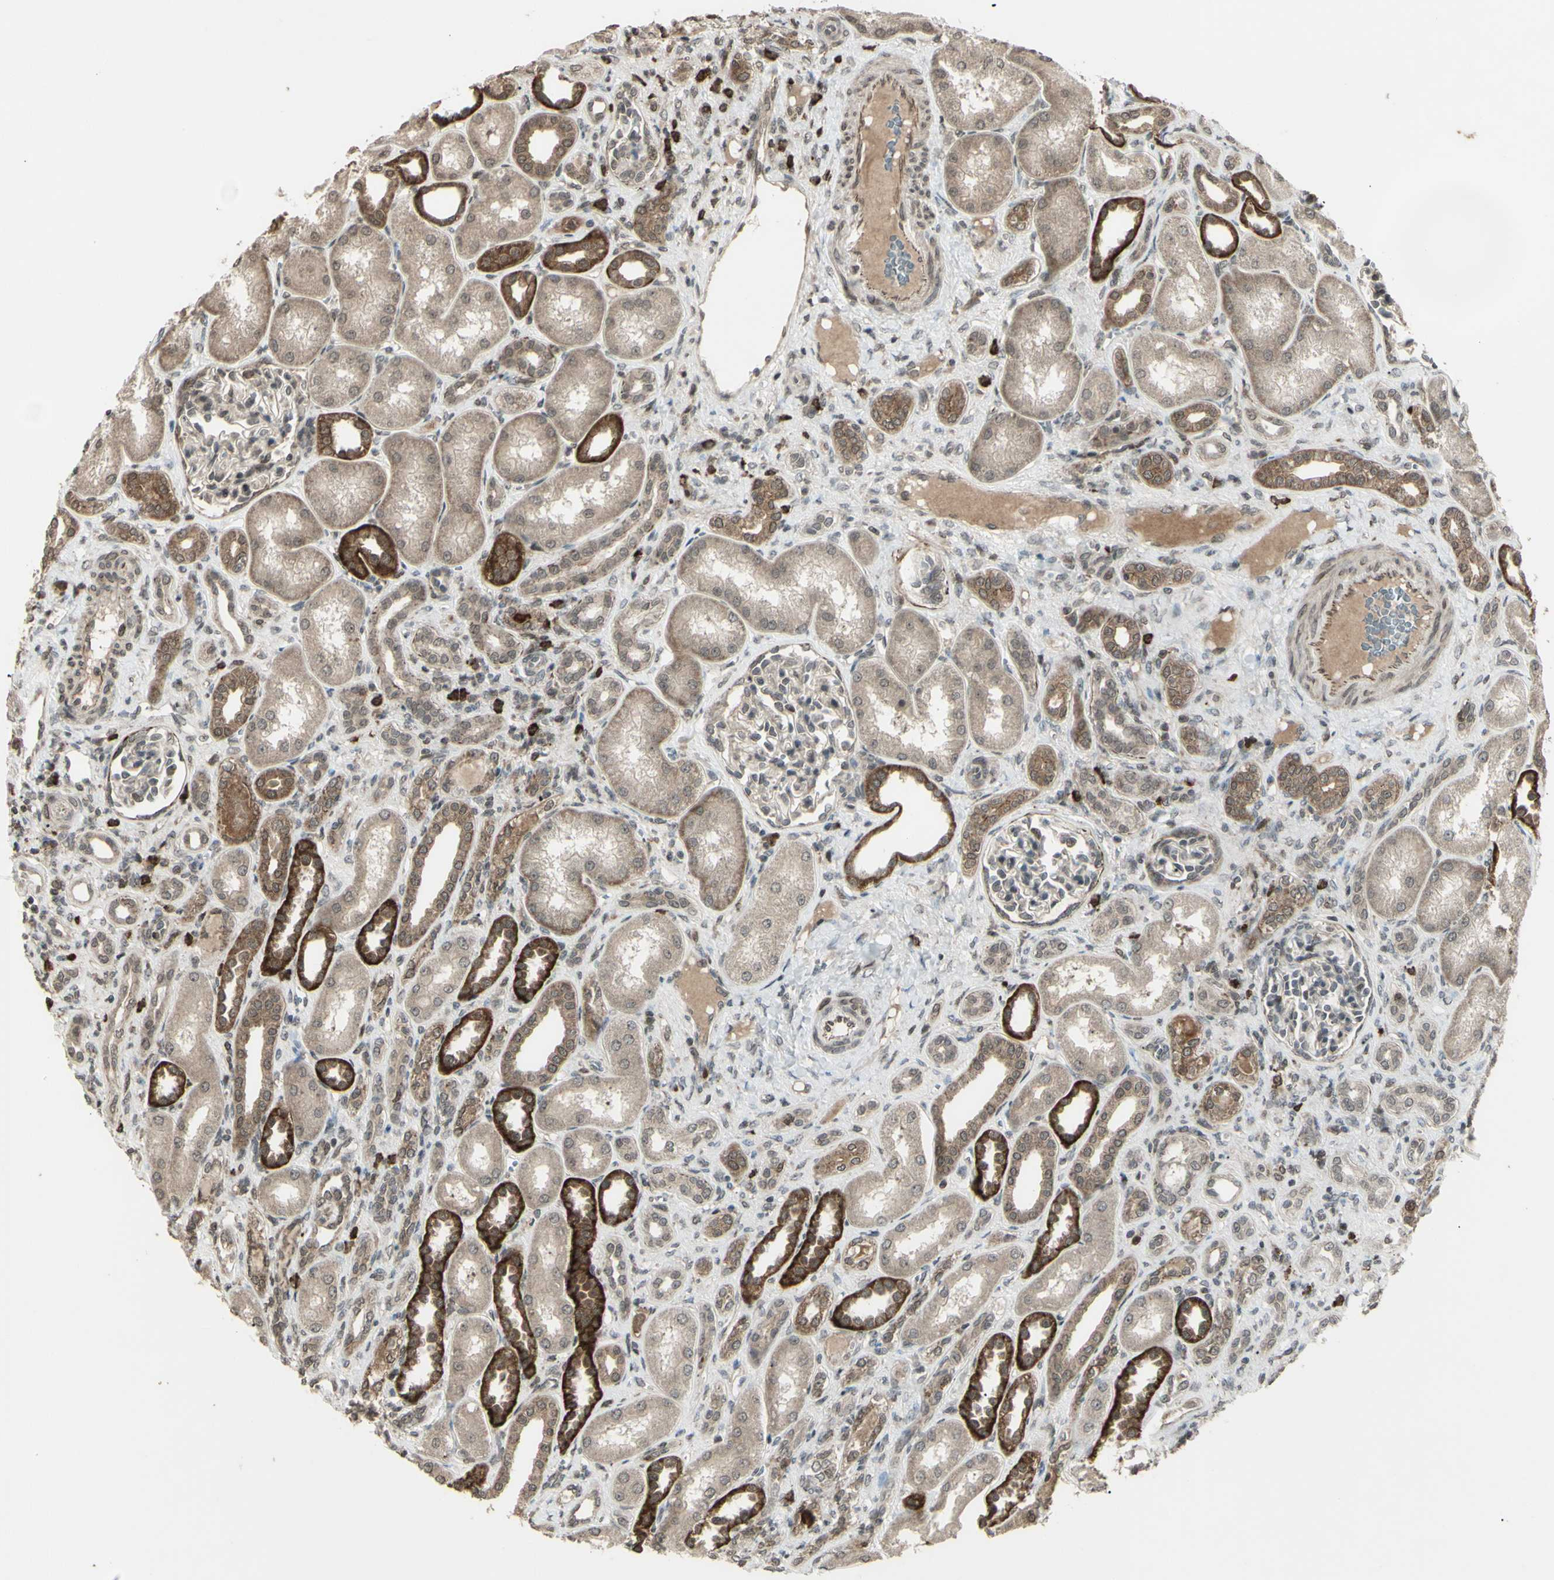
{"staining": {"intensity": "weak", "quantity": "25%-75%", "location": "cytoplasmic/membranous,nuclear"}, "tissue": "kidney", "cell_type": "Cells in glomeruli", "image_type": "normal", "snomed": [{"axis": "morphology", "description": "Normal tissue, NOS"}, {"axis": "topography", "description": "Kidney"}], "caption": "Immunohistochemistry (IHC) micrograph of unremarkable kidney stained for a protein (brown), which reveals low levels of weak cytoplasmic/membranous,nuclear expression in about 25%-75% of cells in glomeruli.", "gene": "BLNK", "patient": {"sex": "male", "age": 7}}